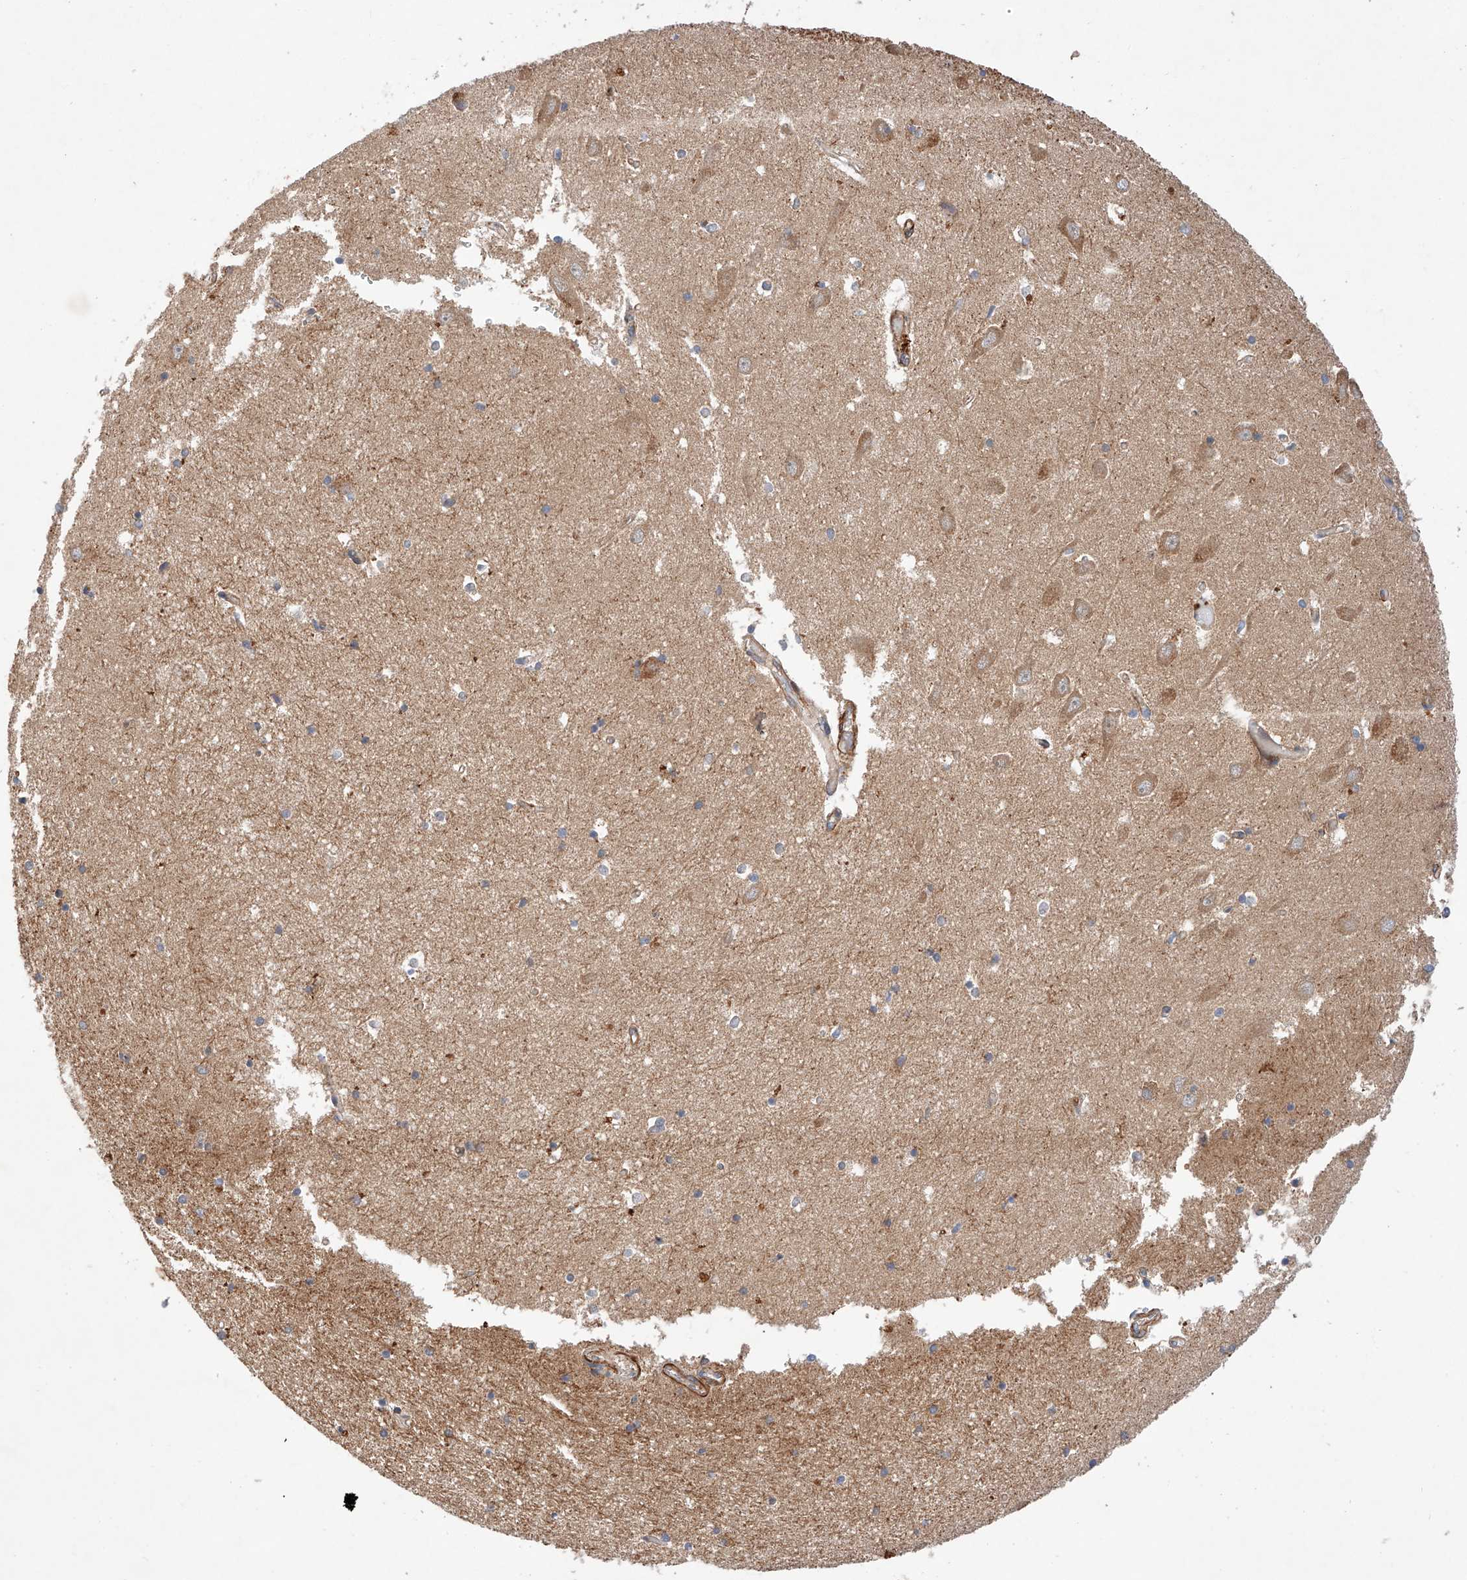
{"staining": {"intensity": "moderate", "quantity": "<25%", "location": "cytoplasmic/membranous"}, "tissue": "hippocampus", "cell_type": "Glial cells", "image_type": "normal", "snomed": [{"axis": "morphology", "description": "Normal tissue, NOS"}, {"axis": "topography", "description": "Hippocampus"}], "caption": "The image shows immunohistochemical staining of benign hippocampus. There is moderate cytoplasmic/membranous expression is present in approximately <25% of glial cells. (IHC, brightfield microscopy, high magnification).", "gene": "RAB23", "patient": {"sex": "male", "age": 70}}